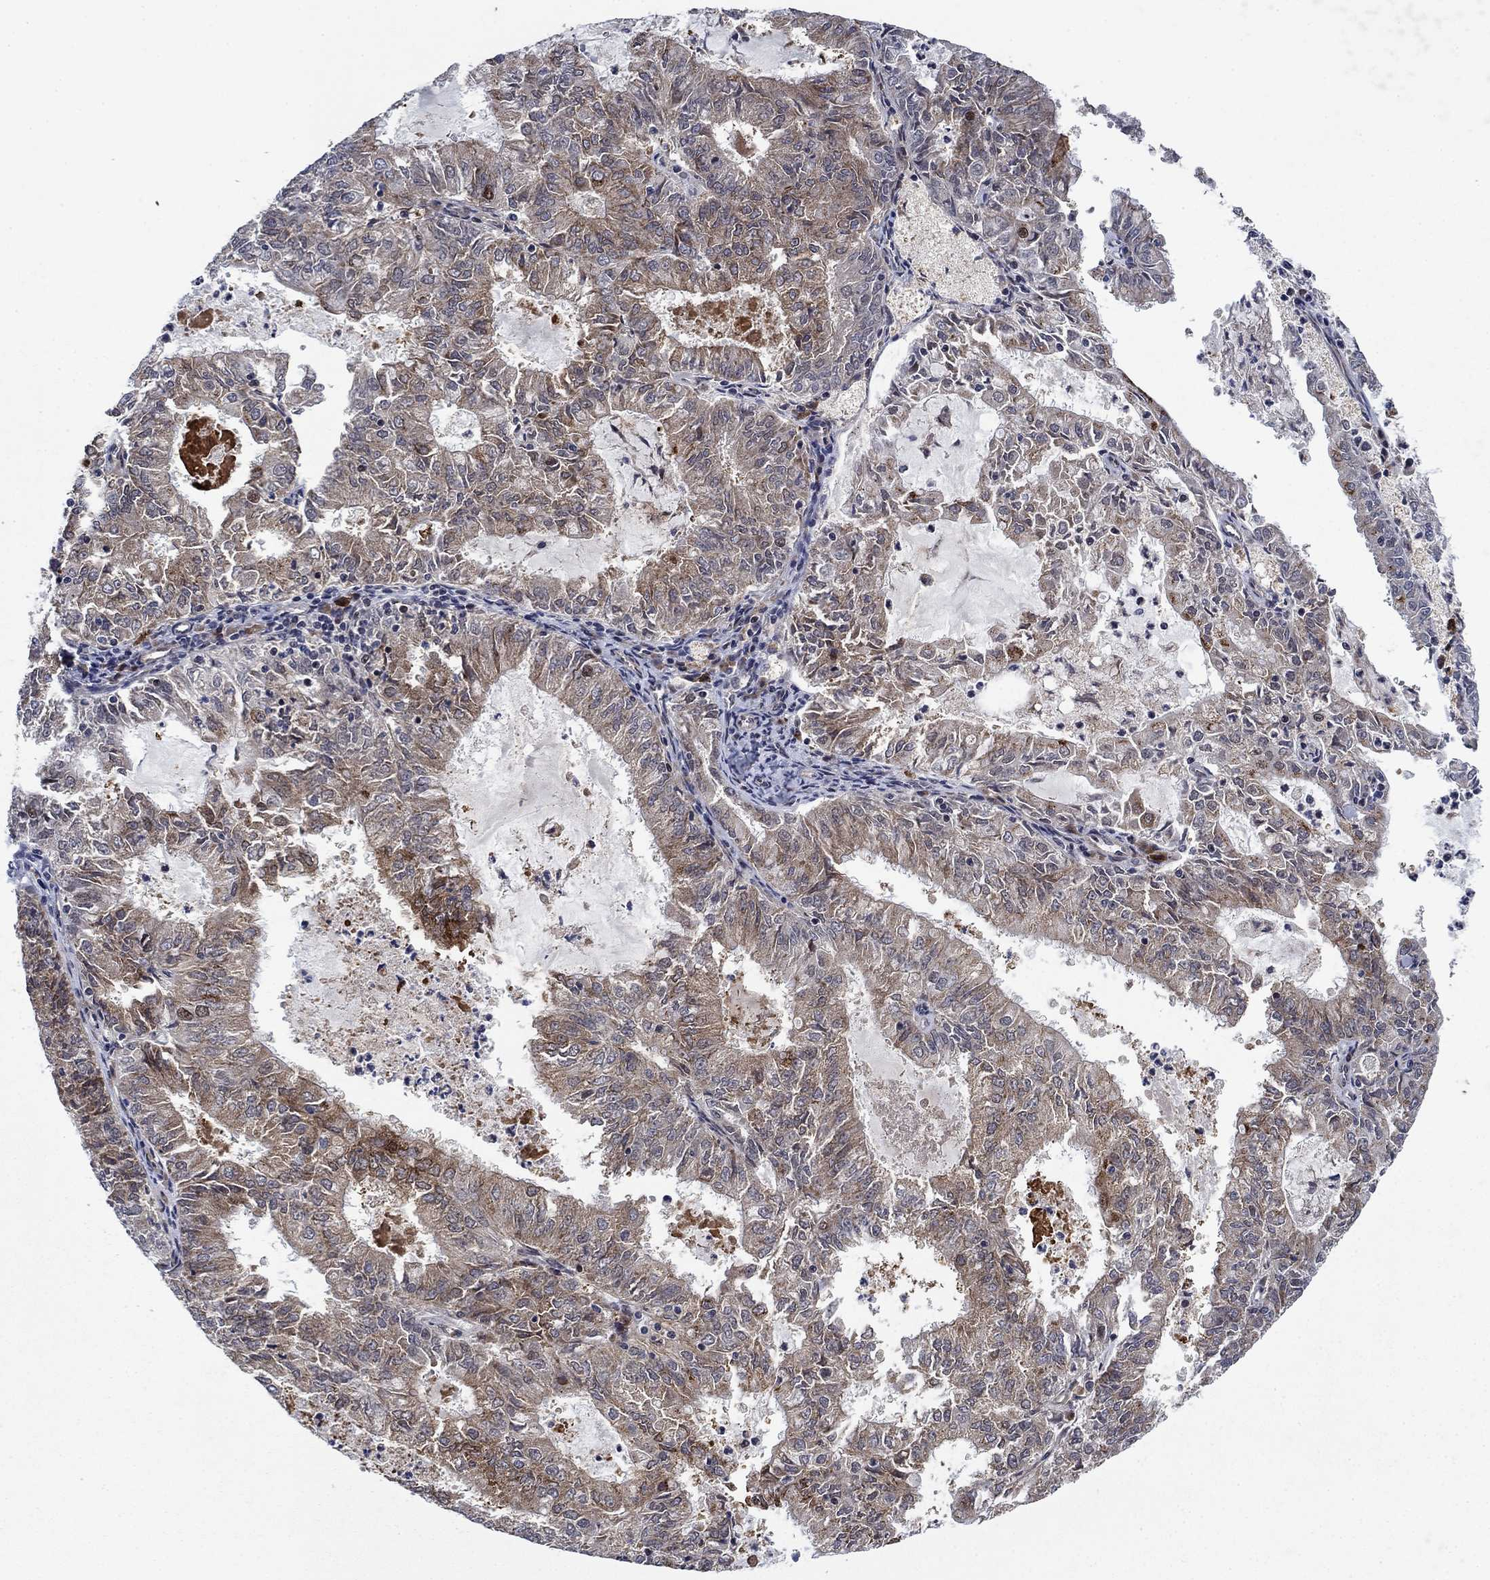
{"staining": {"intensity": "strong", "quantity": "<25%", "location": "cytoplasmic/membranous,nuclear"}, "tissue": "endometrial cancer", "cell_type": "Tumor cells", "image_type": "cancer", "snomed": [{"axis": "morphology", "description": "Adenocarcinoma, NOS"}, {"axis": "topography", "description": "Endometrium"}], "caption": "Immunohistochemistry (IHC) of adenocarcinoma (endometrial) reveals medium levels of strong cytoplasmic/membranous and nuclear positivity in approximately <25% of tumor cells.", "gene": "PRICKLE4", "patient": {"sex": "female", "age": 57}}